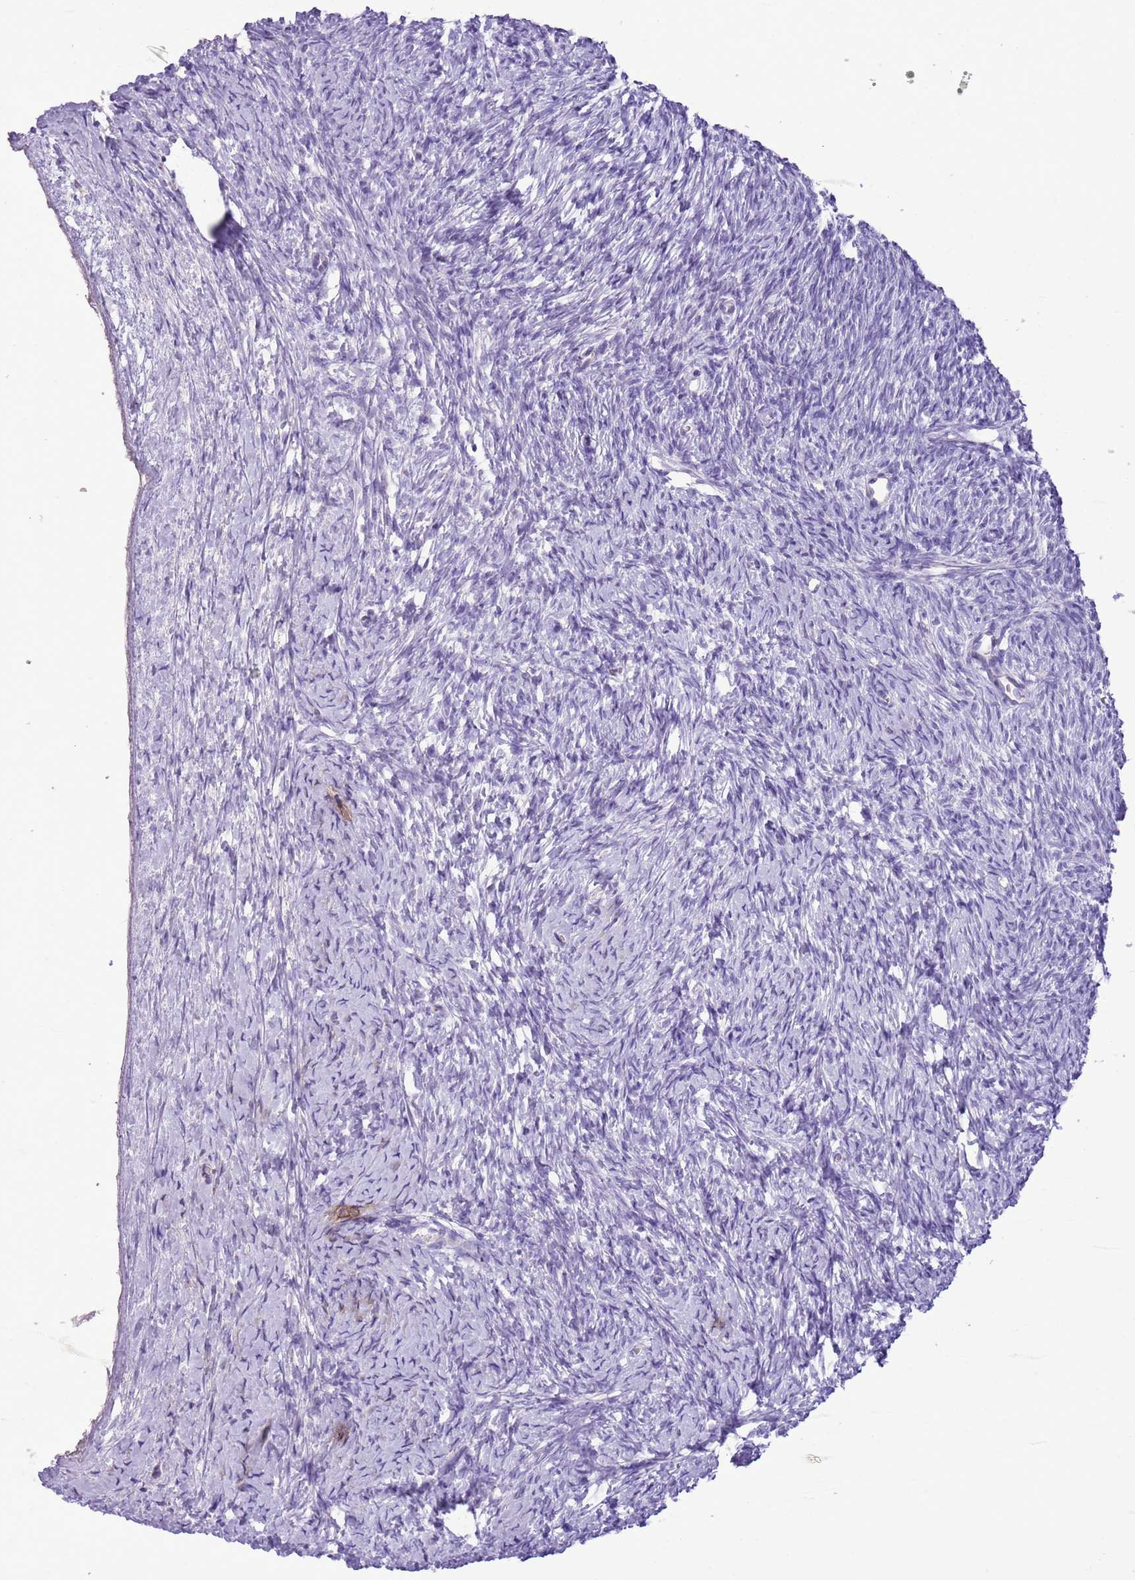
{"staining": {"intensity": "negative", "quantity": "none", "location": "none"}, "tissue": "ovary", "cell_type": "Ovarian stroma cells", "image_type": "normal", "snomed": [{"axis": "morphology", "description": "Normal tissue, NOS"}, {"axis": "morphology", "description": "Developmental malformation"}, {"axis": "topography", "description": "Ovary"}], "caption": "Immunohistochemistry (IHC) histopathology image of benign ovary stained for a protein (brown), which reveals no expression in ovarian stroma cells.", "gene": "GMNN", "patient": {"sex": "female", "age": 39}}